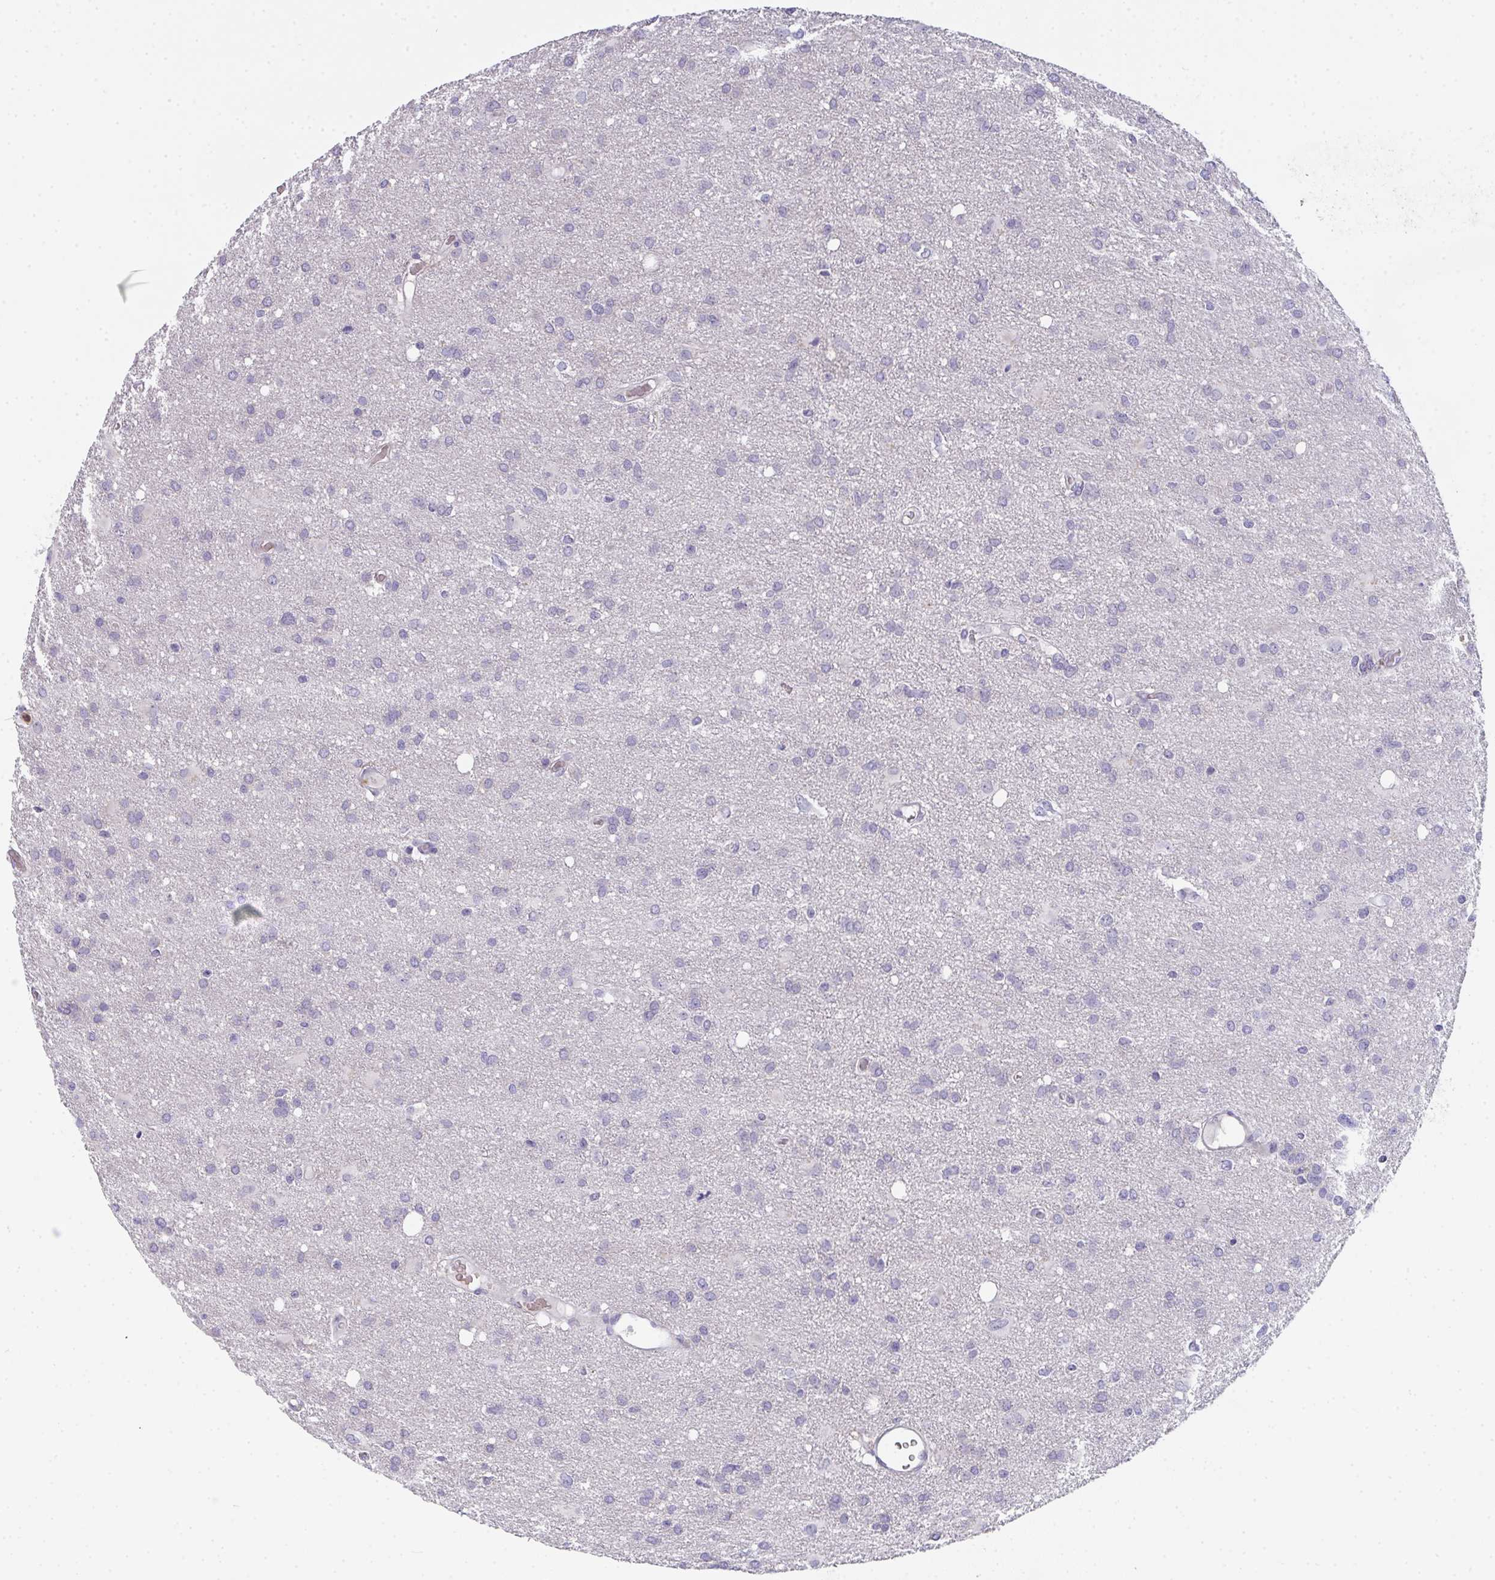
{"staining": {"intensity": "negative", "quantity": "none", "location": "none"}, "tissue": "glioma", "cell_type": "Tumor cells", "image_type": "cancer", "snomed": [{"axis": "morphology", "description": "Glioma, malignant, High grade"}, {"axis": "topography", "description": "Brain"}], "caption": "IHC of glioma displays no expression in tumor cells.", "gene": "RIOK1", "patient": {"sex": "male", "age": 53}}